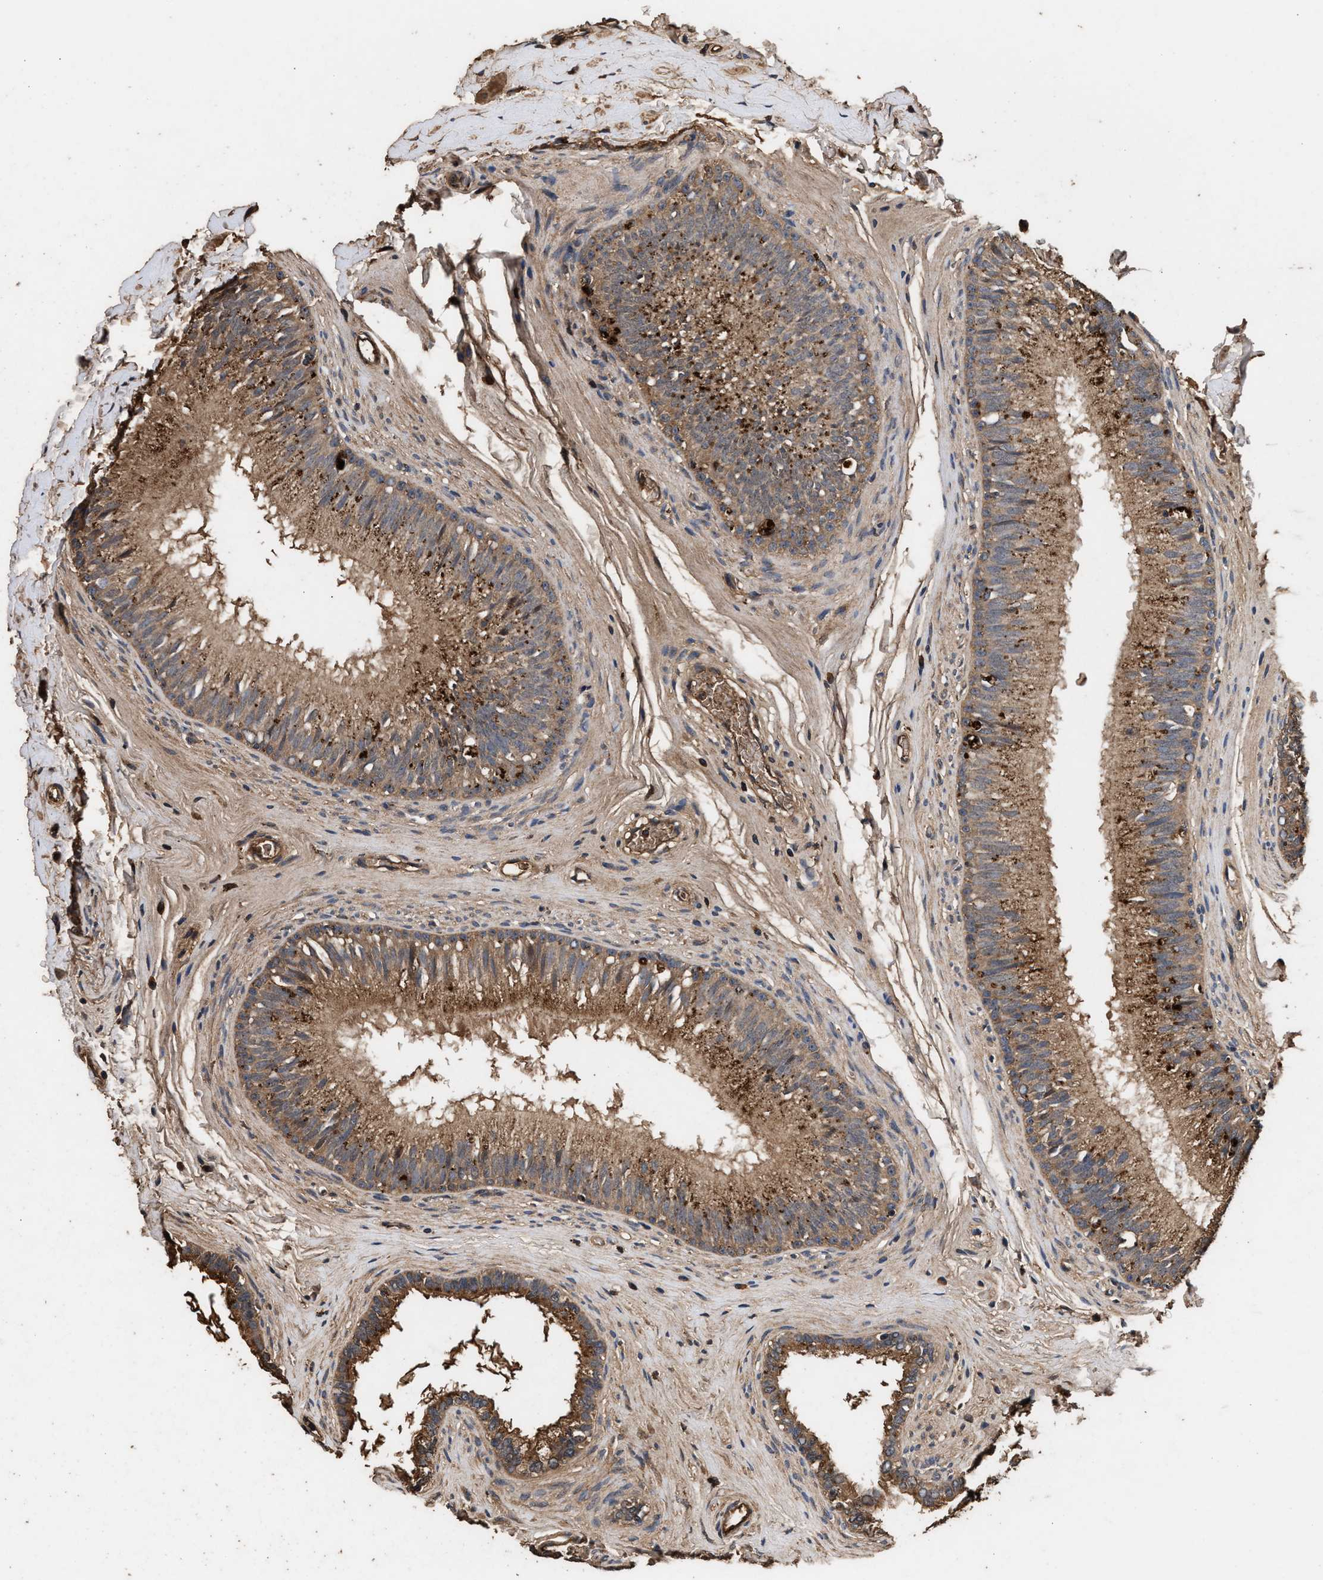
{"staining": {"intensity": "moderate", "quantity": ">75%", "location": "cytoplasmic/membranous"}, "tissue": "epididymis", "cell_type": "Glandular cells", "image_type": "normal", "snomed": [{"axis": "morphology", "description": "Normal tissue, NOS"}, {"axis": "topography", "description": "Testis"}, {"axis": "topography", "description": "Epididymis"}], "caption": "This is an image of immunohistochemistry (IHC) staining of benign epididymis, which shows moderate expression in the cytoplasmic/membranous of glandular cells.", "gene": "ENSG00000286112", "patient": {"sex": "male", "age": 36}}